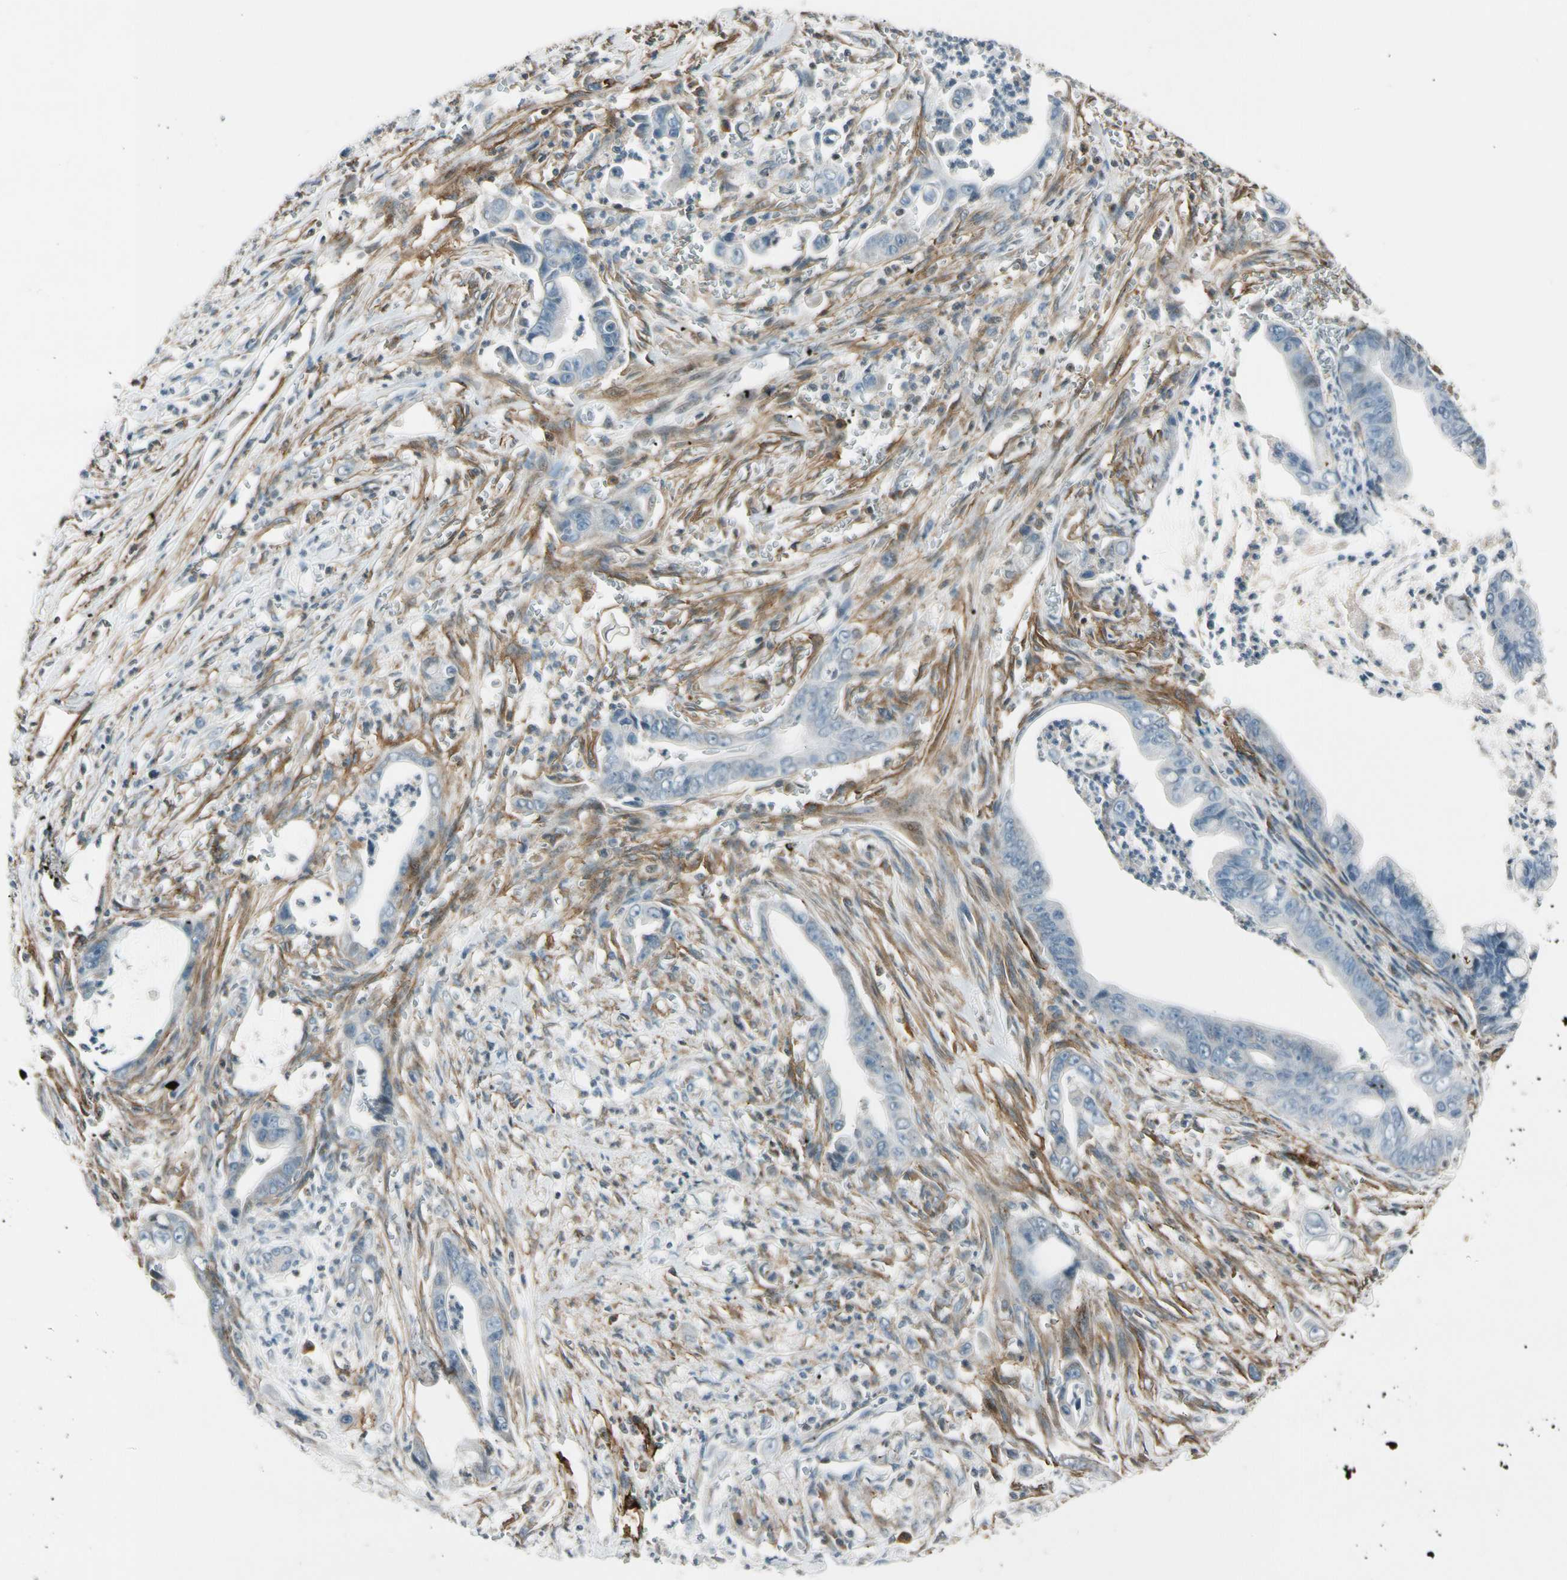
{"staining": {"intensity": "negative", "quantity": "none", "location": "none"}, "tissue": "pancreatic cancer", "cell_type": "Tumor cells", "image_type": "cancer", "snomed": [{"axis": "morphology", "description": "Adenocarcinoma, NOS"}, {"axis": "topography", "description": "Pancreas"}], "caption": "IHC of human pancreatic cancer (adenocarcinoma) displays no positivity in tumor cells.", "gene": "PDPN", "patient": {"sex": "male", "age": 59}}